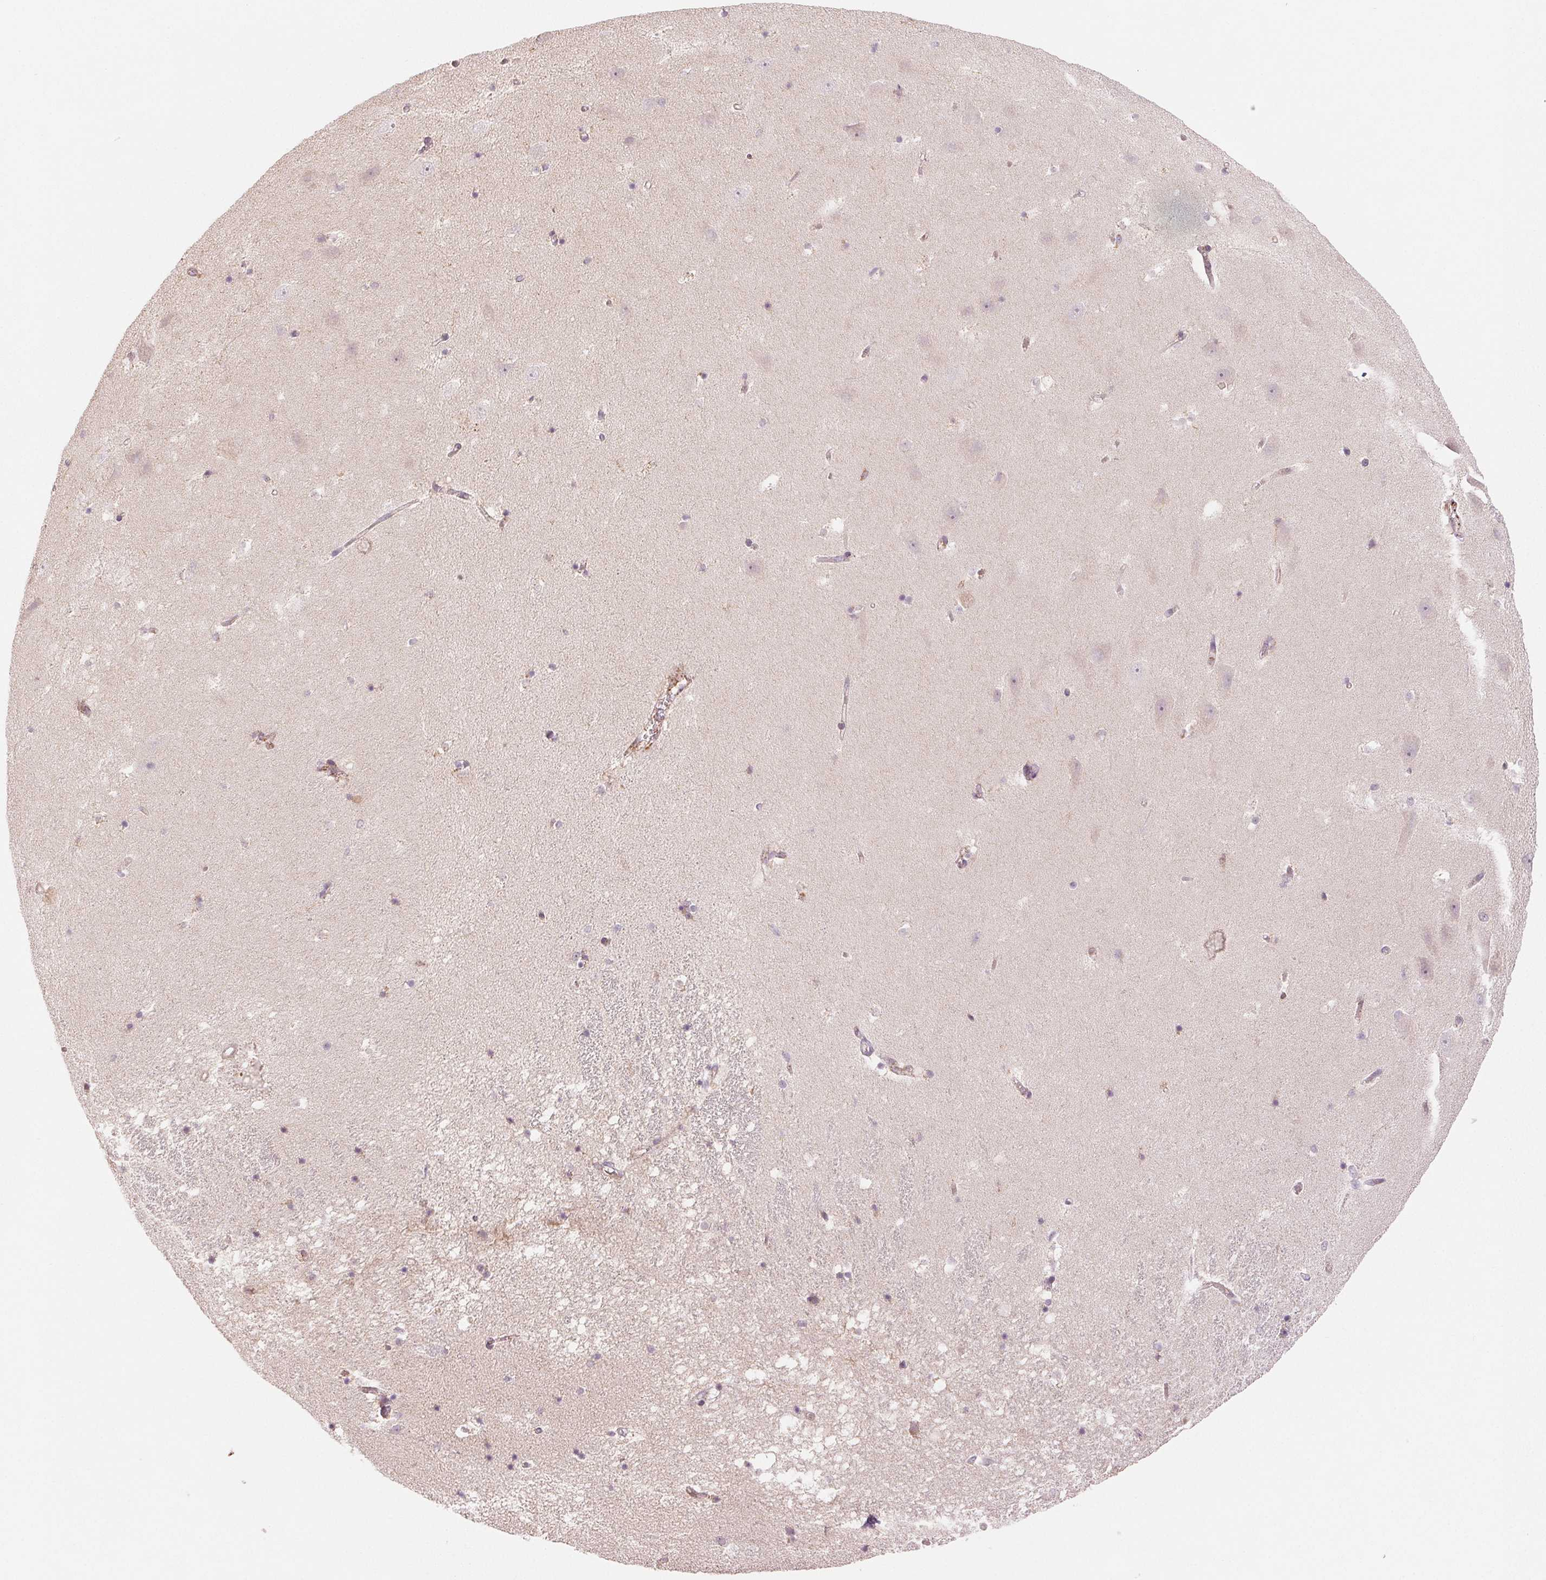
{"staining": {"intensity": "negative", "quantity": "none", "location": "none"}, "tissue": "hippocampus", "cell_type": "Glial cells", "image_type": "normal", "snomed": [{"axis": "morphology", "description": "Normal tissue, NOS"}, {"axis": "topography", "description": "Hippocampus"}], "caption": "Histopathology image shows no protein expression in glial cells of unremarkable hippocampus. (Stains: DAB (3,3'-diaminobenzidine) immunohistochemistry with hematoxylin counter stain, Microscopy: brightfield microscopy at high magnification).", "gene": "HINT2", "patient": {"sex": "male", "age": 58}}